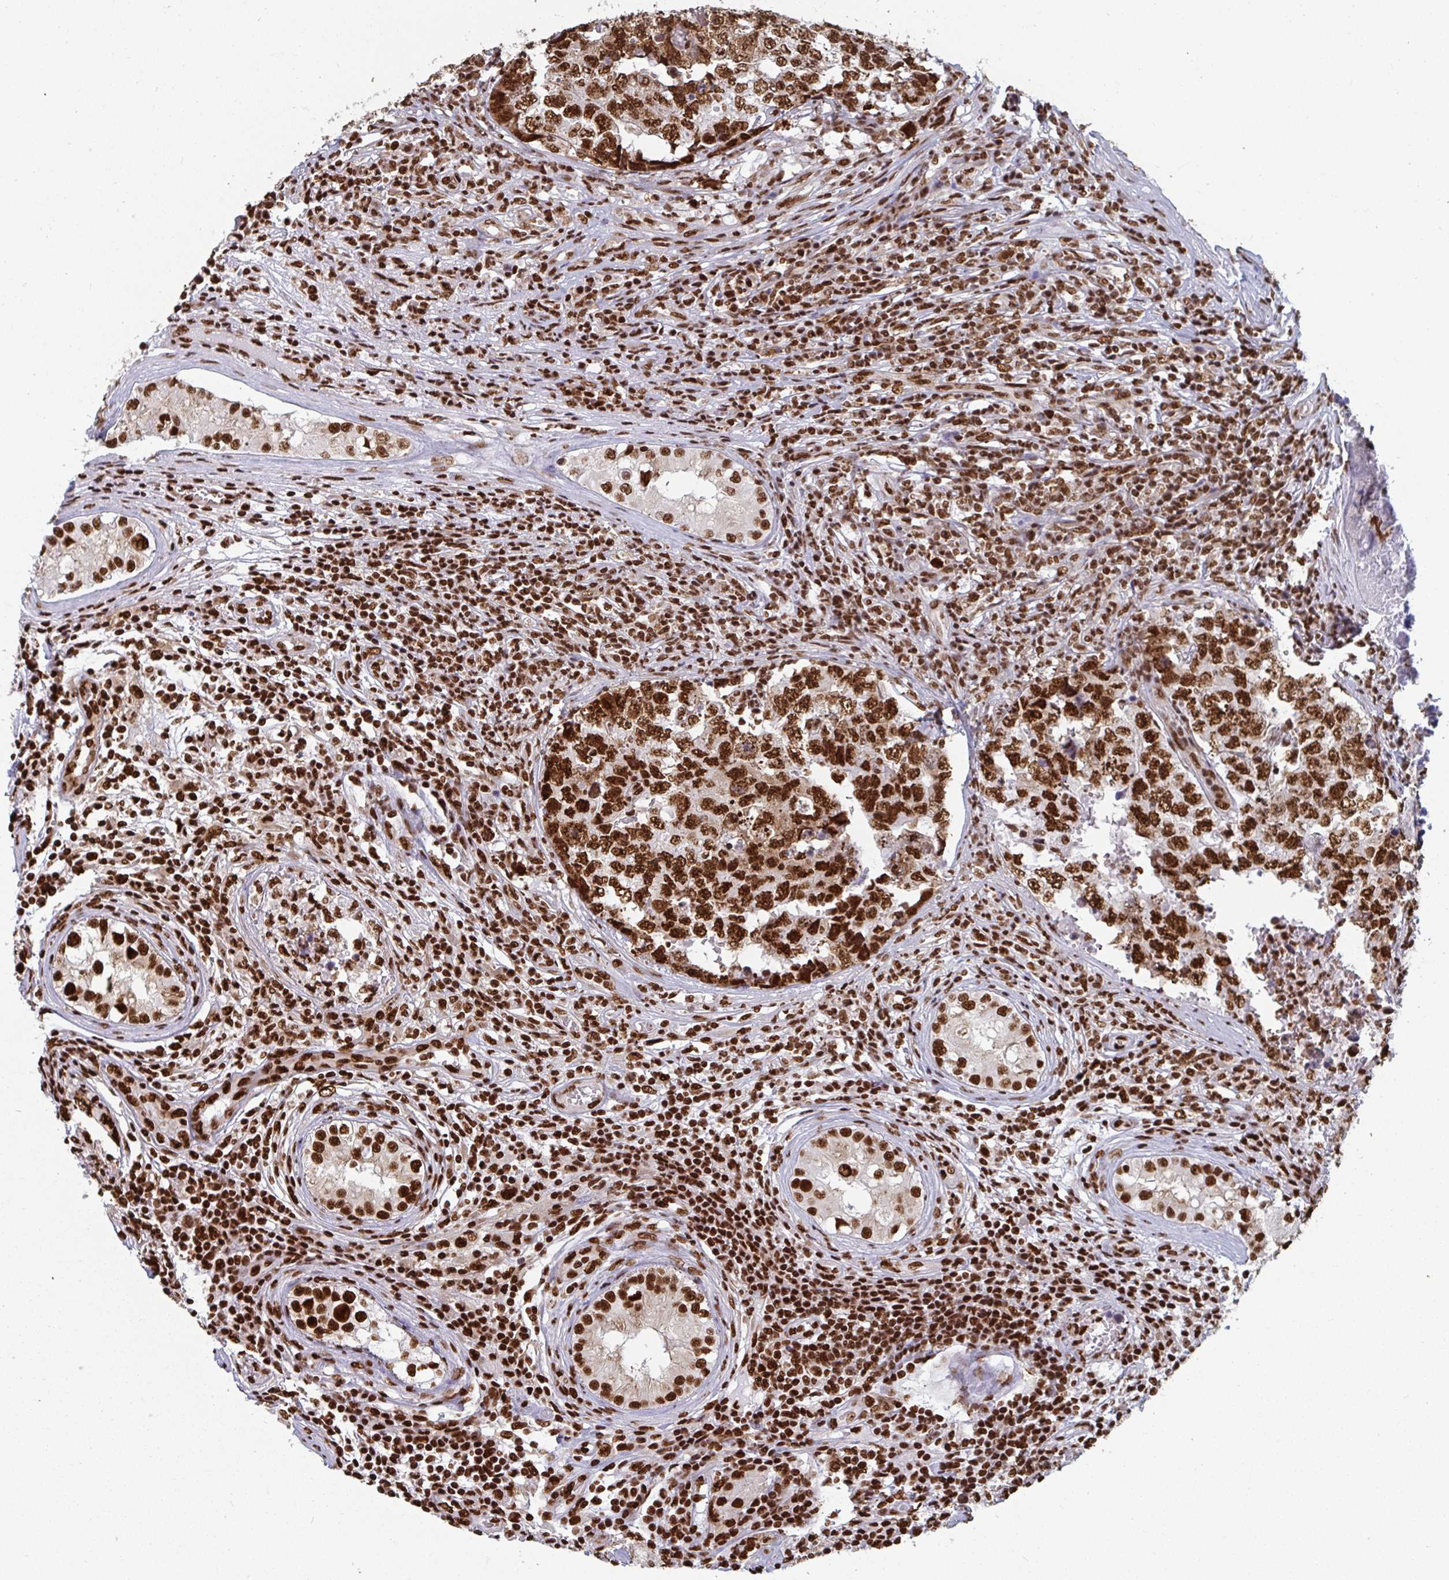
{"staining": {"intensity": "strong", "quantity": ">75%", "location": "cytoplasmic/membranous,nuclear"}, "tissue": "testis cancer", "cell_type": "Tumor cells", "image_type": "cancer", "snomed": [{"axis": "morphology", "description": "Carcinoma, Embryonal, NOS"}, {"axis": "topography", "description": "Testis"}], "caption": "Brown immunohistochemical staining in human testis cancer exhibits strong cytoplasmic/membranous and nuclear positivity in approximately >75% of tumor cells.", "gene": "GAR1", "patient": {"sex": "male", "age": 25}}